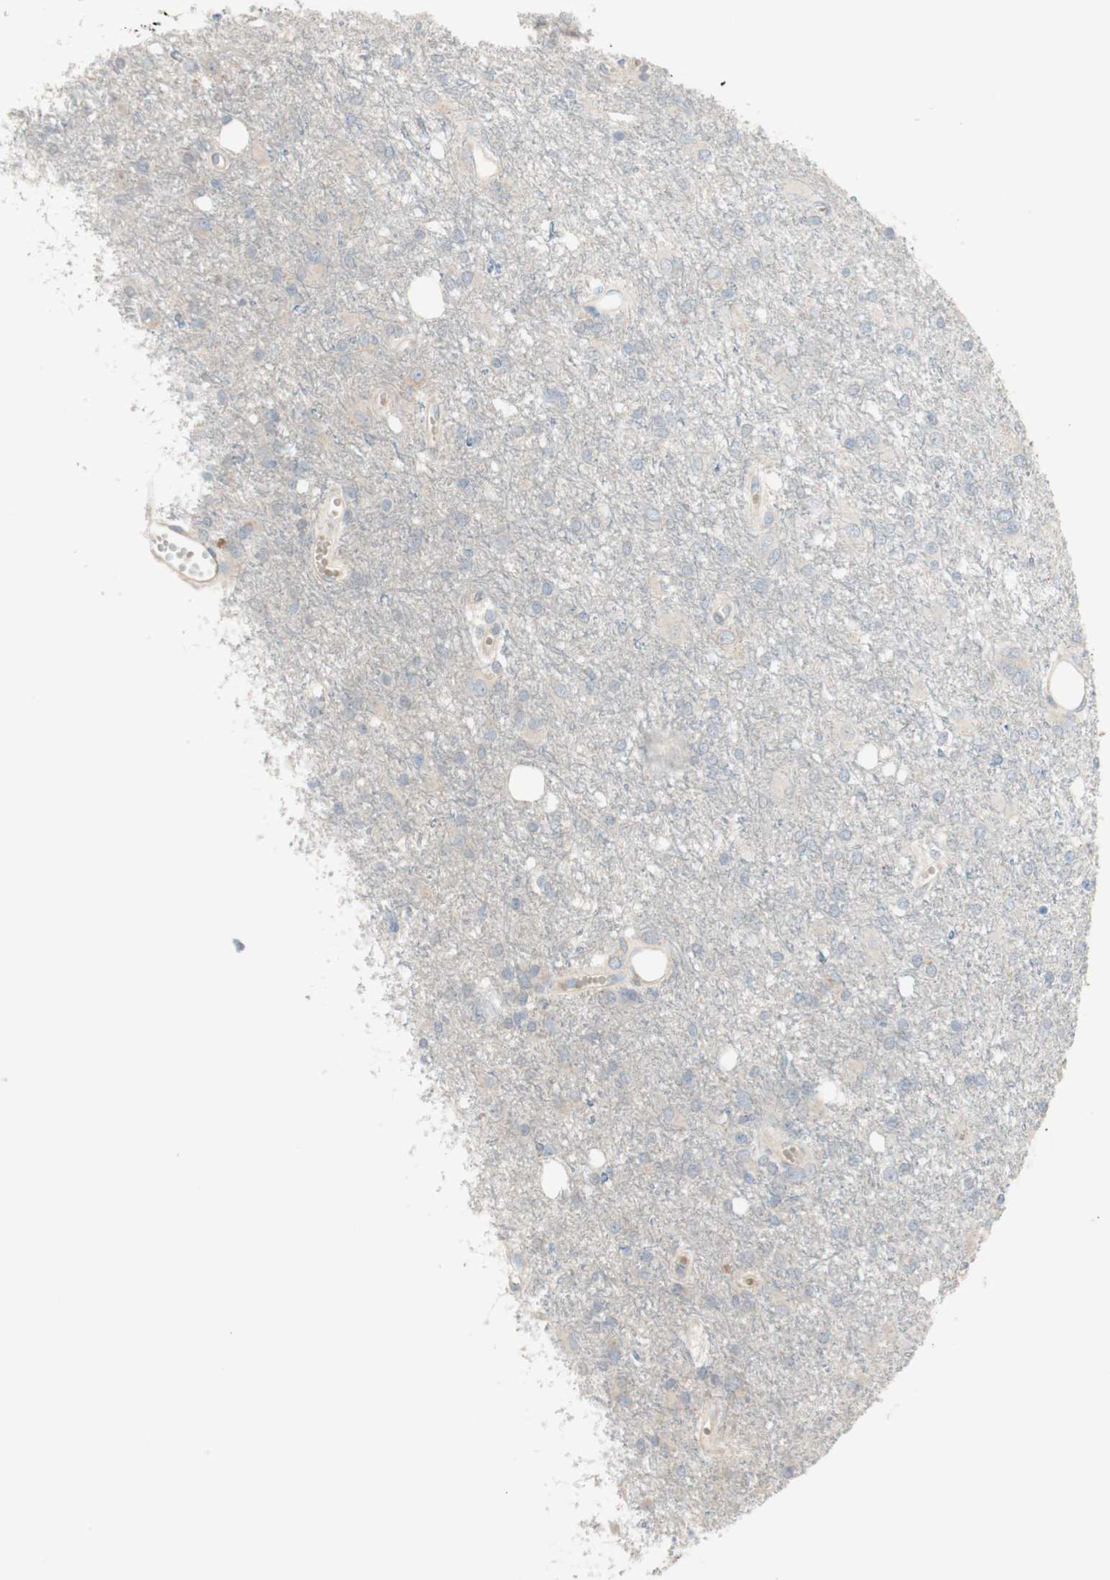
{"staining": {"intensity": "weak", "quantity": ">75%", "location": "cytoplasmic/membranous"}, "tissue": "glioma", "cell_type": "Tumor cells", "image_type": "cancer", "snomed": [{"axis": "morphology", "description": "Glioma, malignant, High grade"}, {"axis": "topography", "description": "Brain"}], "caption": "Weak cytoplasmic/membranous protein positivity is seen in approximately >75% of tumor cells in glioma. (DAB = brown stain, brightfield microscopy at high magnification).", "gene": "MANEA", "patient": {"sex": "female", "age": 59}}